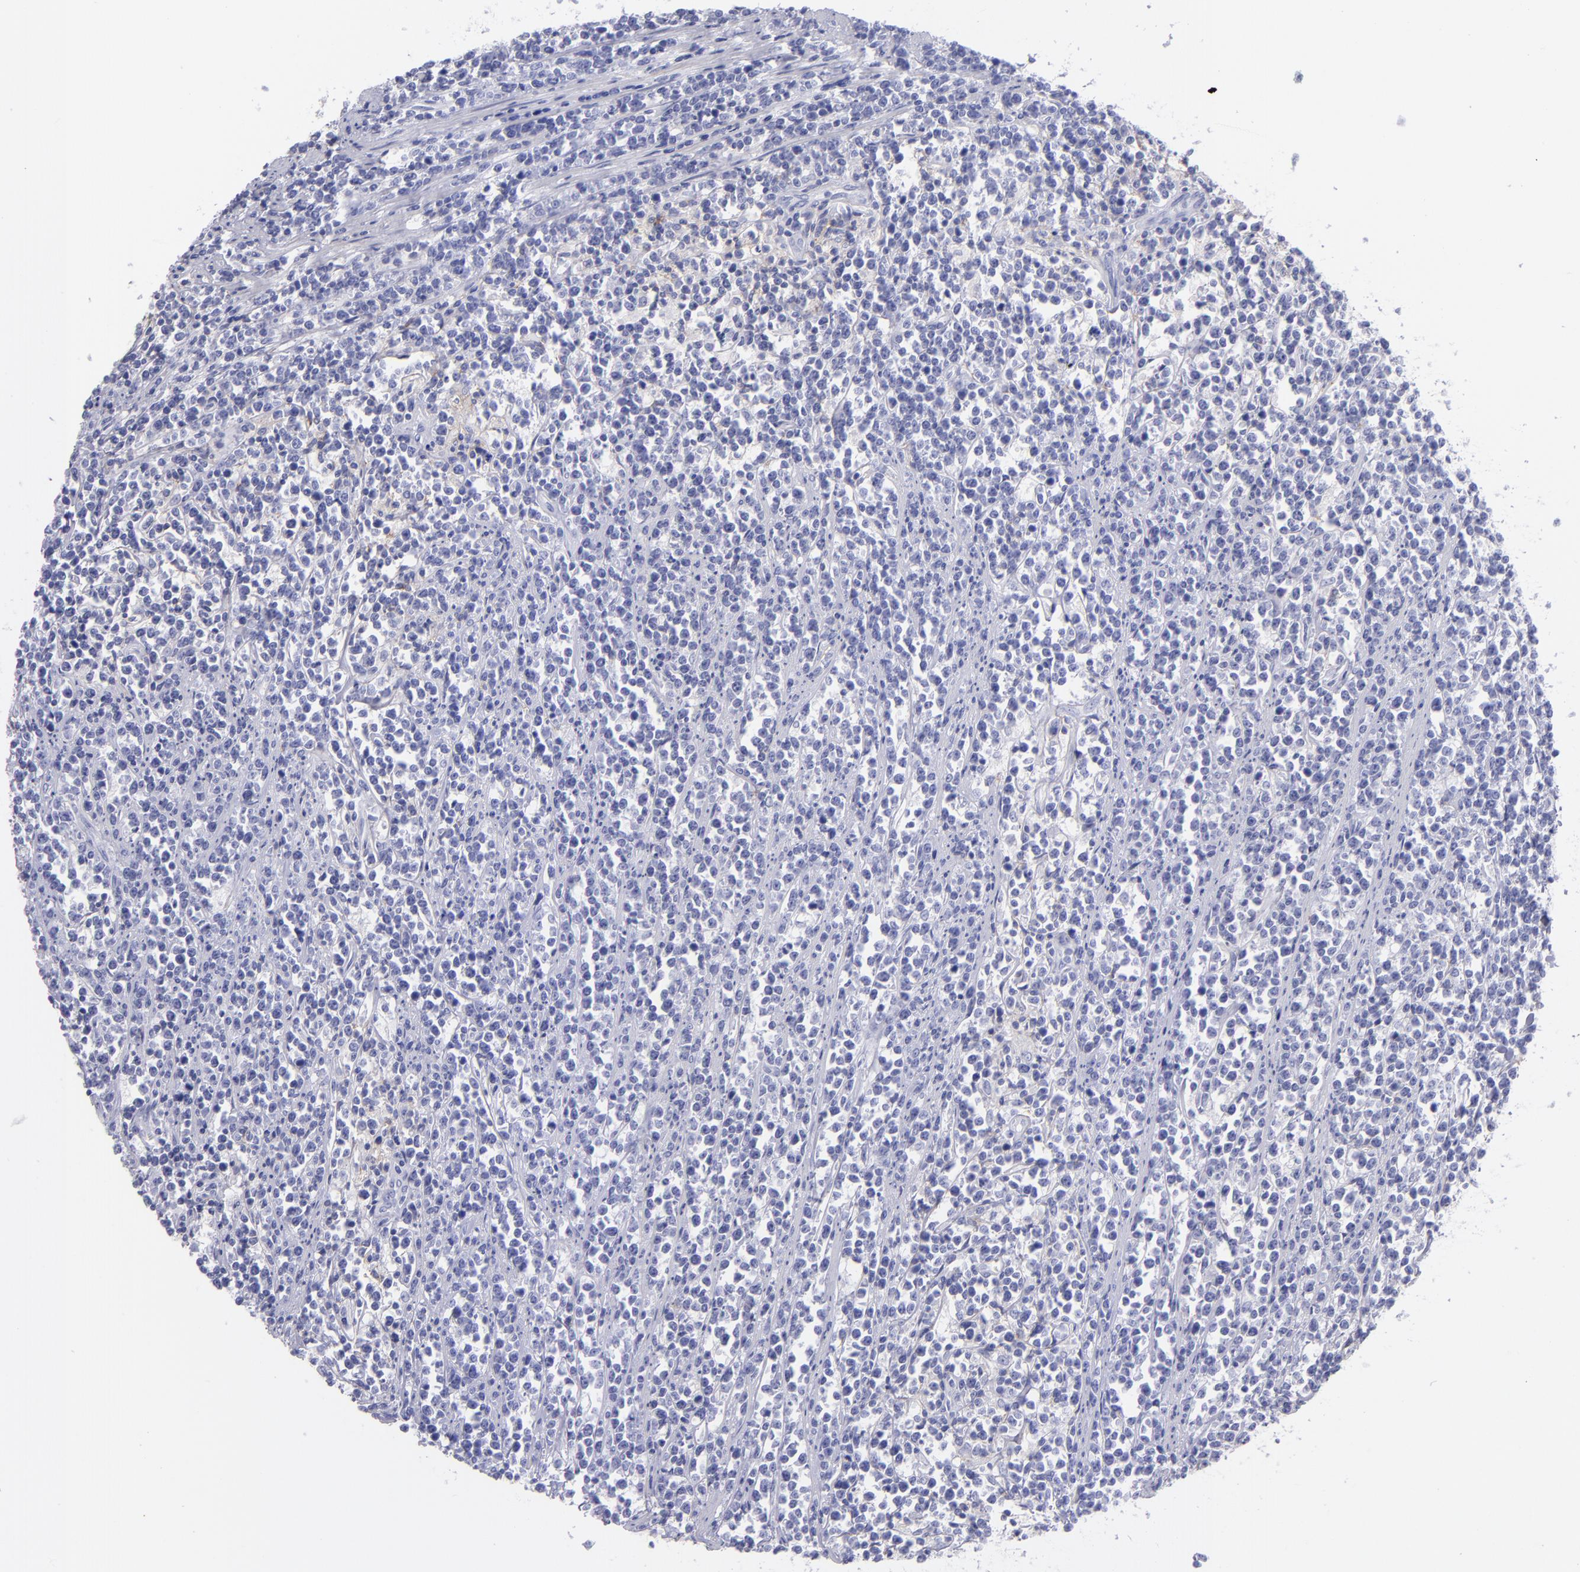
{"staining": {"intensity": "negative", "quantity": "none", "location": "none"}, "tissue": "lymphoma", "cell_type": "Tumor cells", "image_type": "cancer", "snomed": [{"axis": "morphology", "description": "Malignant lymphoma, non-Hodgkin's type, High grade"}, {"axis": "topography", "description": "Small intestine"}, {"axis": "topography", "description": "Colon"}], "caption": "Tumor cells show no significant expression in lymphoma.", "gene": "CD82", "patient": {"sex": "male", "age": 8}}